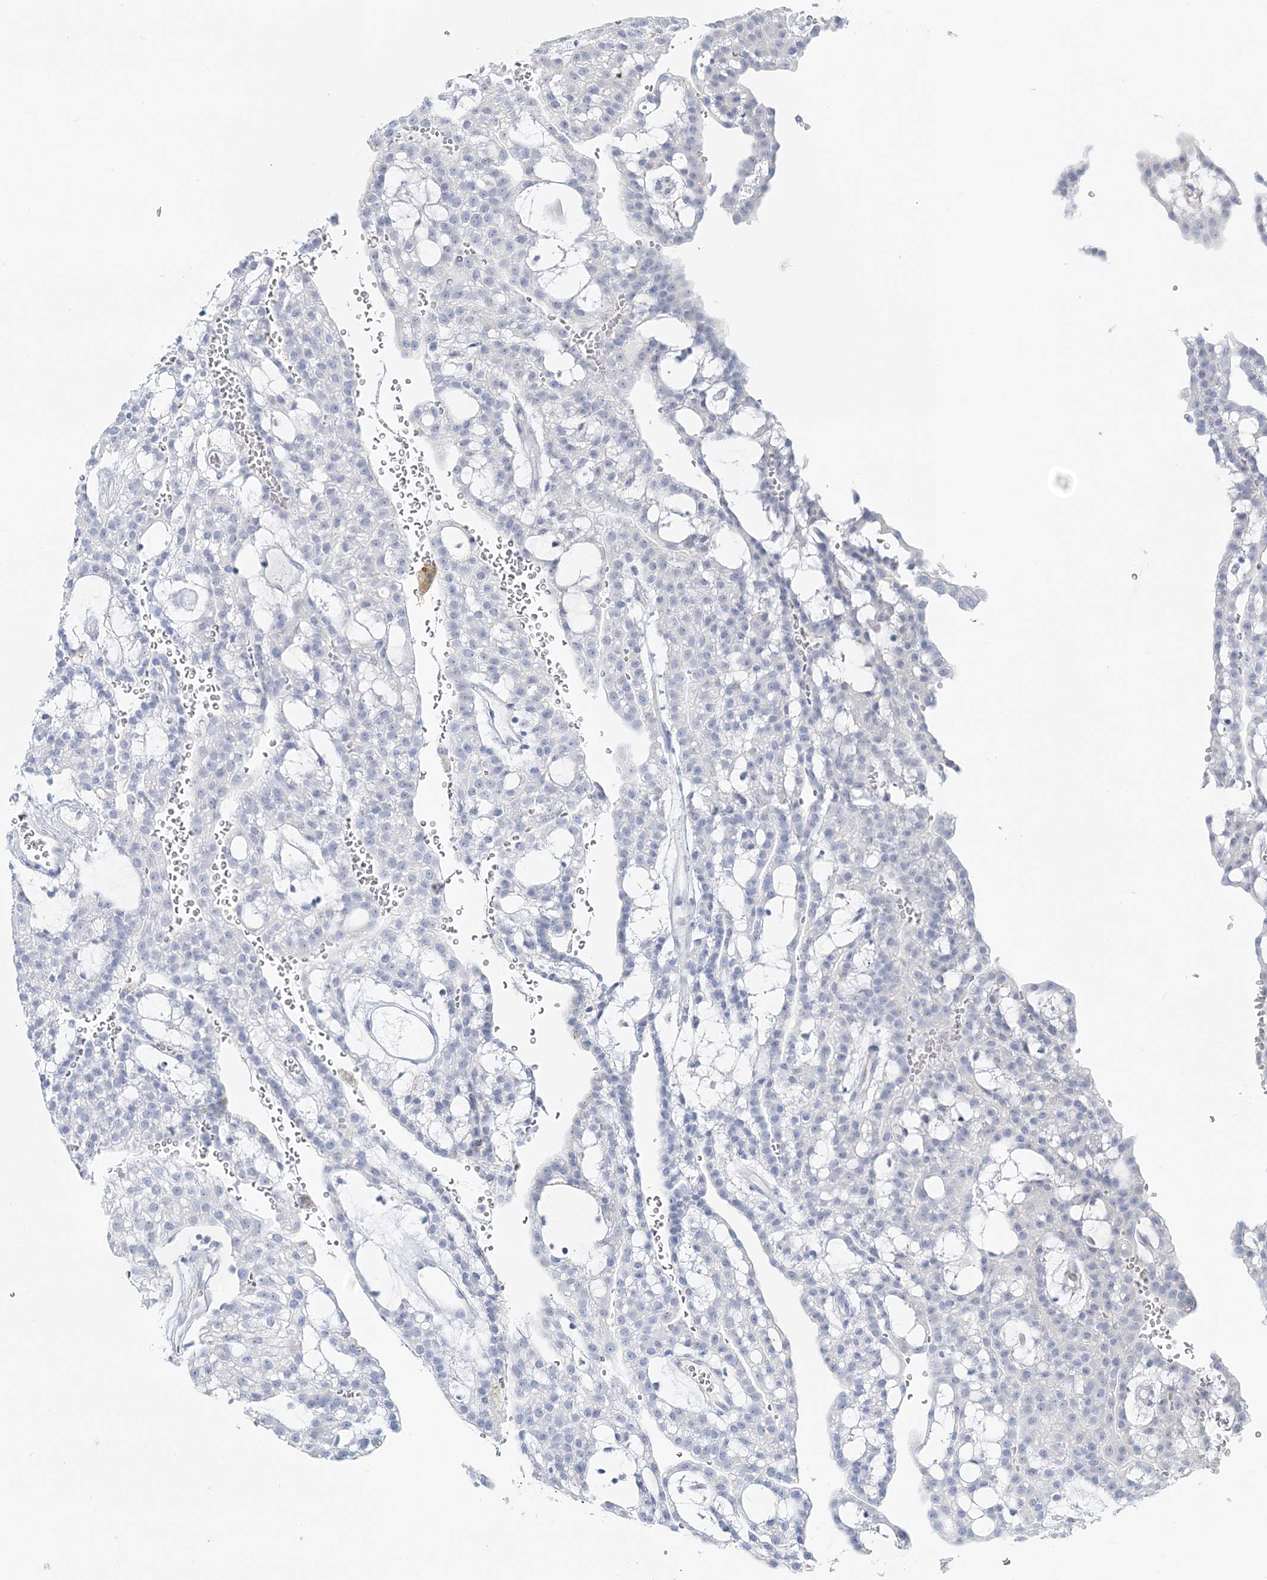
{"staining": {"intensity": "negative", "quantity": "none", "location": "none"}, "tissue": "renal cancer", "cell_type": "Tumor cells", "image_type": "cancer", "snomed": [{"axis": "morphology", "description": "Adenocarcinoma, NOS"}, {"axis": "topography", "description": "Kidney"}], "caption": "IHC of human renal adenocarcinoma displays no expression in tumor cells.", "gene": "CYP3A4", "patient": {"sex": "male", "age": 63}}